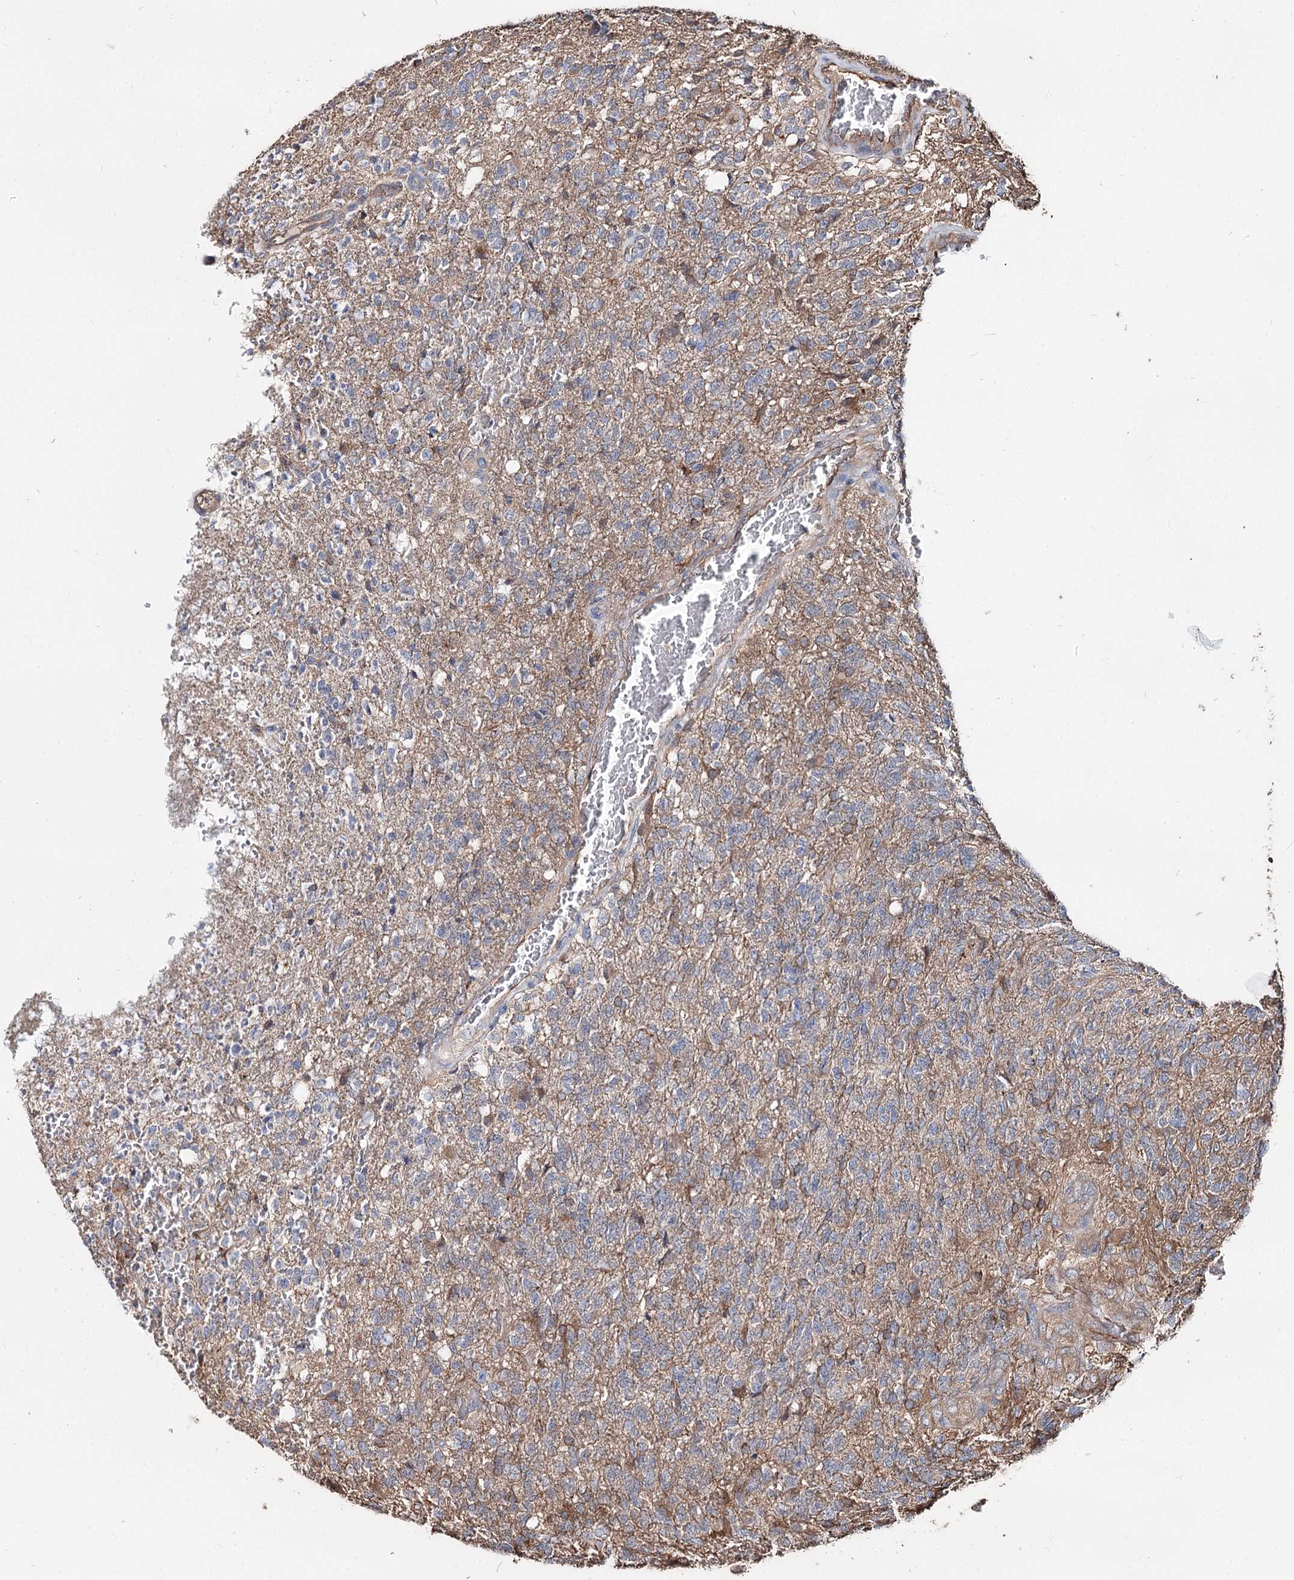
{"staining": {"intensity": "weak", "quantity": "<25%", "location": "cytoplasmic/membranous"}, "tissue": "glioma", "cell_type": "Tumor cells", "image_type": "cancer", "snomed": [{"axis": "morphology", "description": "Glioma, malignant, High grade"}, {"axis": "topography", "description": "Brain"}], "caption": "The micrograph reveals no significant expression in tumor cells of high-grade glioma (malignant).", "gene": "SPART", "patient": {"sex": "male", "age": 56}}